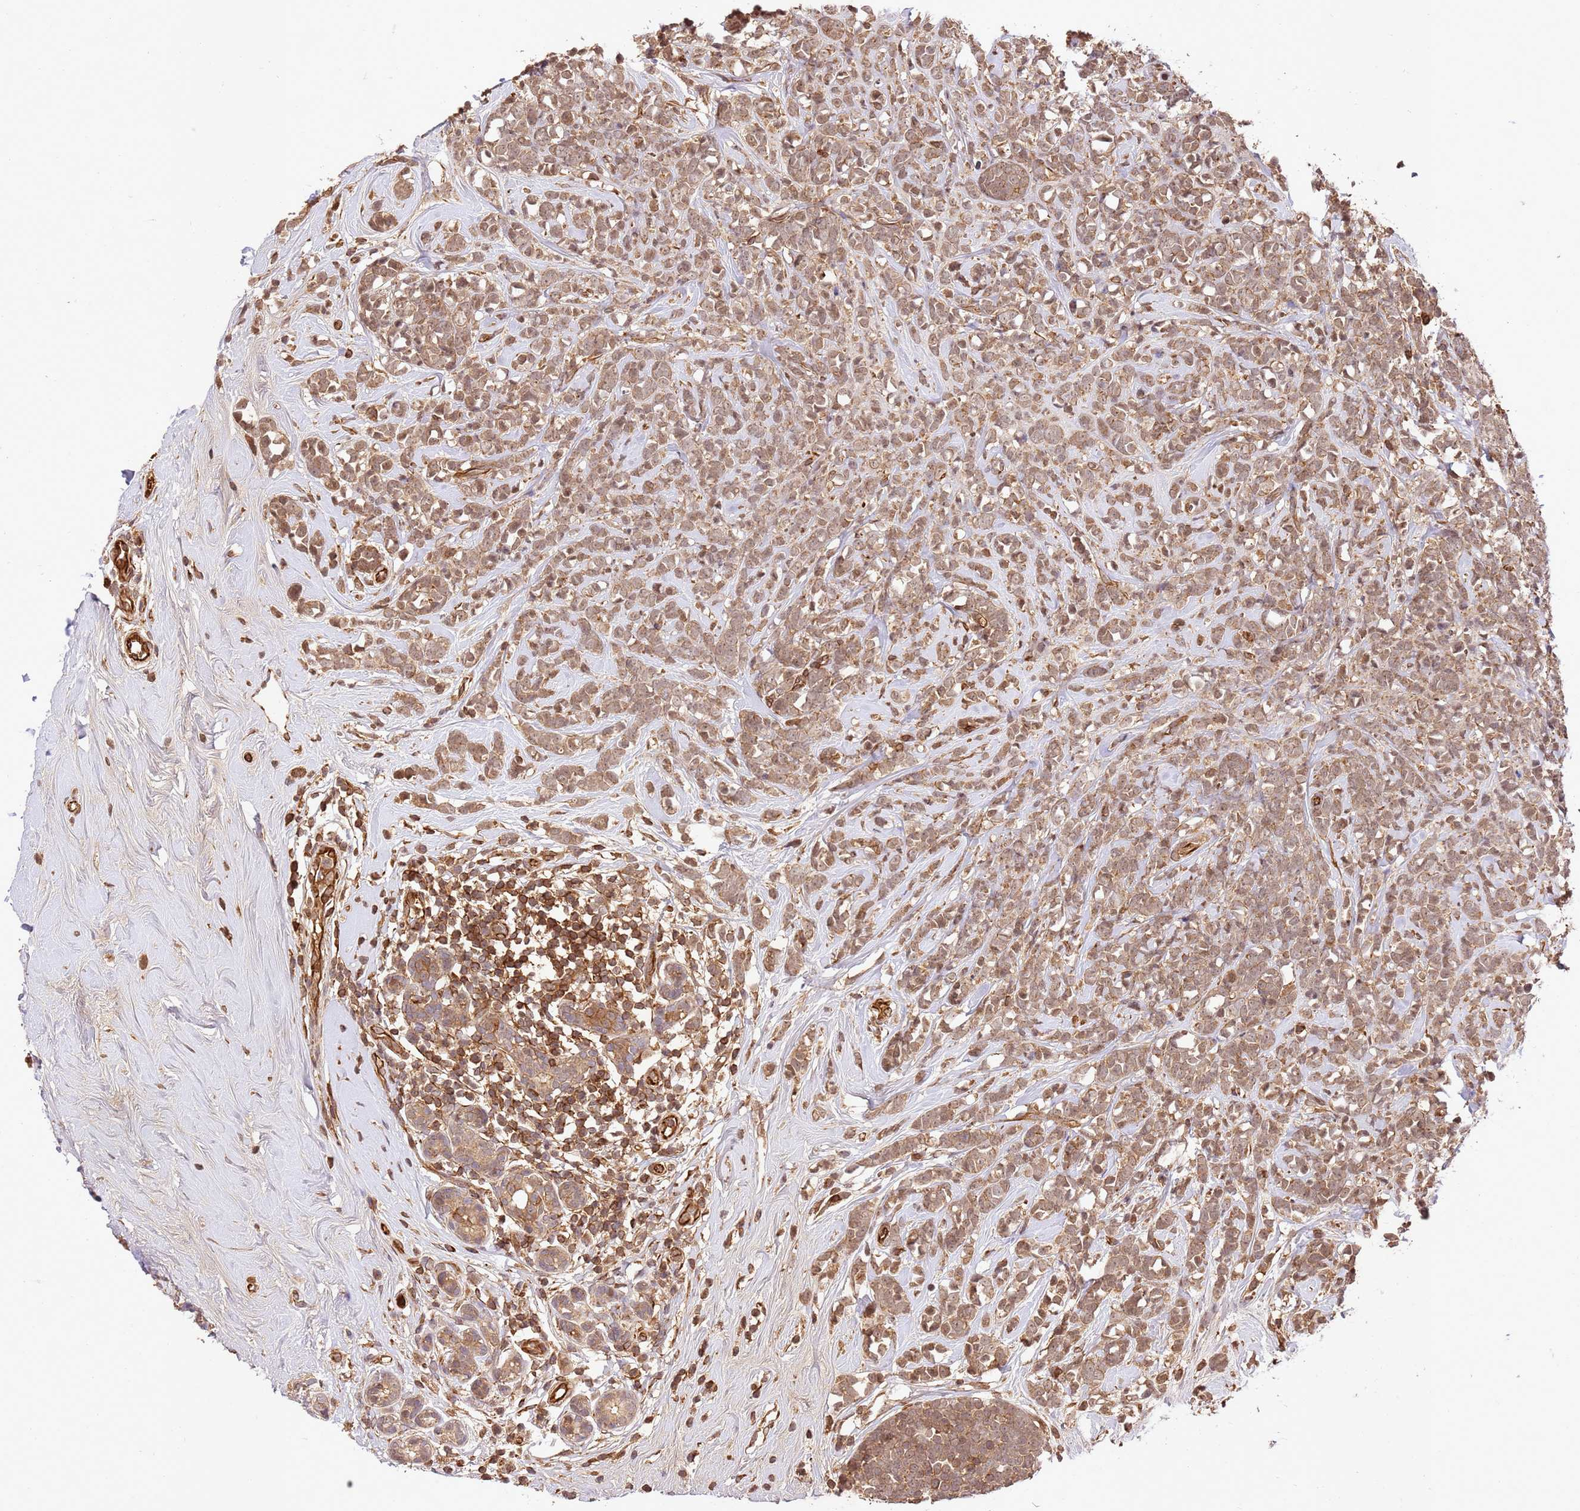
{"staining": {"intensity": "moderate", "quantity": ">75%", "location": "cytoplasmic/membranous"}, "tissue": "breast cancer", "cell_type": "Tumor cells", "image_type": "cancer", "snomed": [{"axis": "morphology", "description": "Lobular carcinoma"}, {"axis": "topography", "description": "Breast"}], "caption": "The photomicrograph reveals staining of breast lobular carcinoma, revealing moderate cytoplasmic/membranous protein staining (brown color) within tumor cells.", "gene": "KATNAL2", "patient": {"sex": "female", "age": 58}}